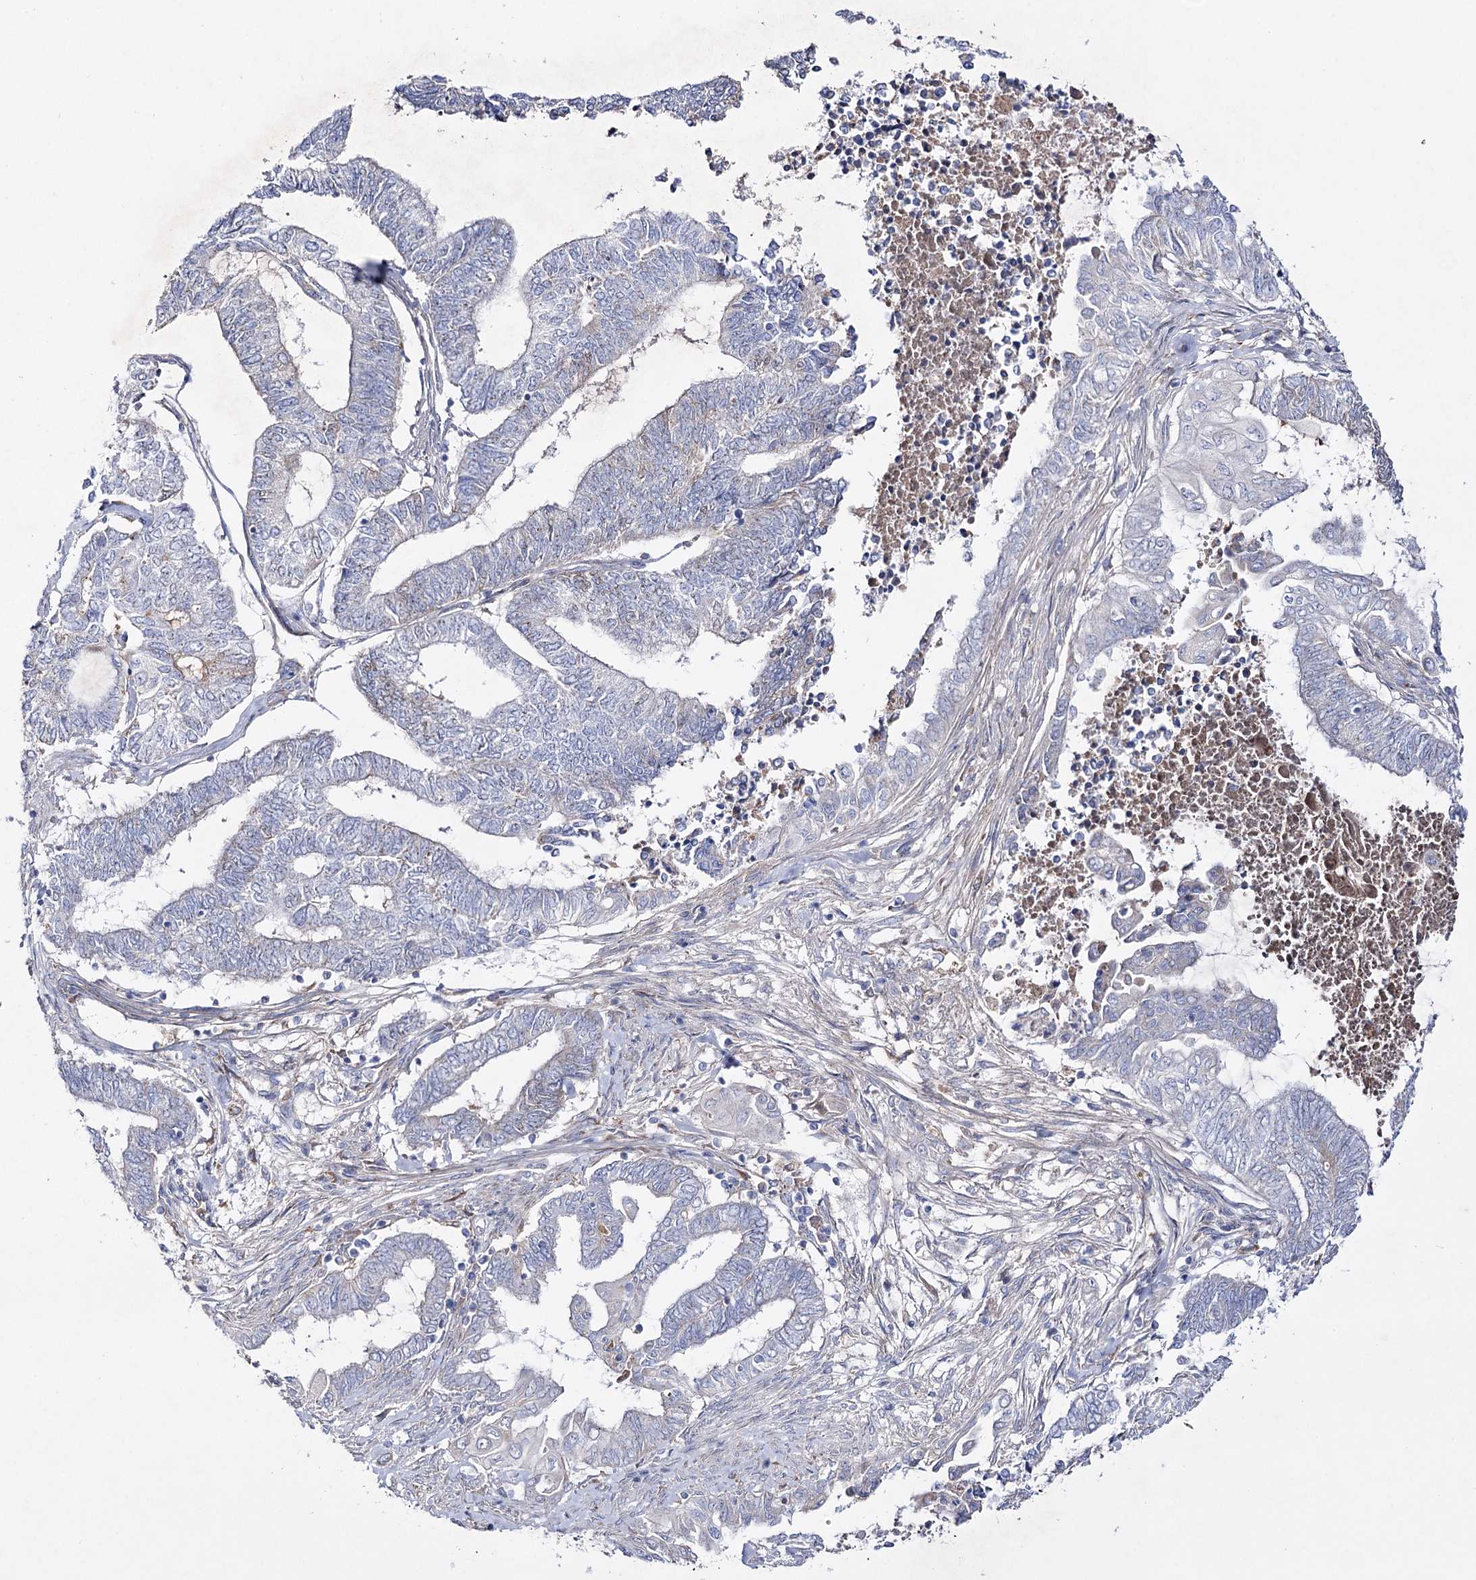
{"staining": {"intensity": "negative", "quantity": "none", "location": "none"}, "tissue": "endometrial cancer", "cell_type": "Tumor cells", "image_type": "cancer", "snomed": [{"axis": "morphology", "description": "Adenocarcinoma, NOS"}, {"axis": "topography", "description": "Uterus"}, {"axis": "topography", "description": "Endometrium"}], "caption": "Endometrial adenocarcinoma stained for a protein using immunohistochemistry shows no staining tumor cells.", "gene": "NAGLU", "patient": {"sex": "female", "age": 70}}